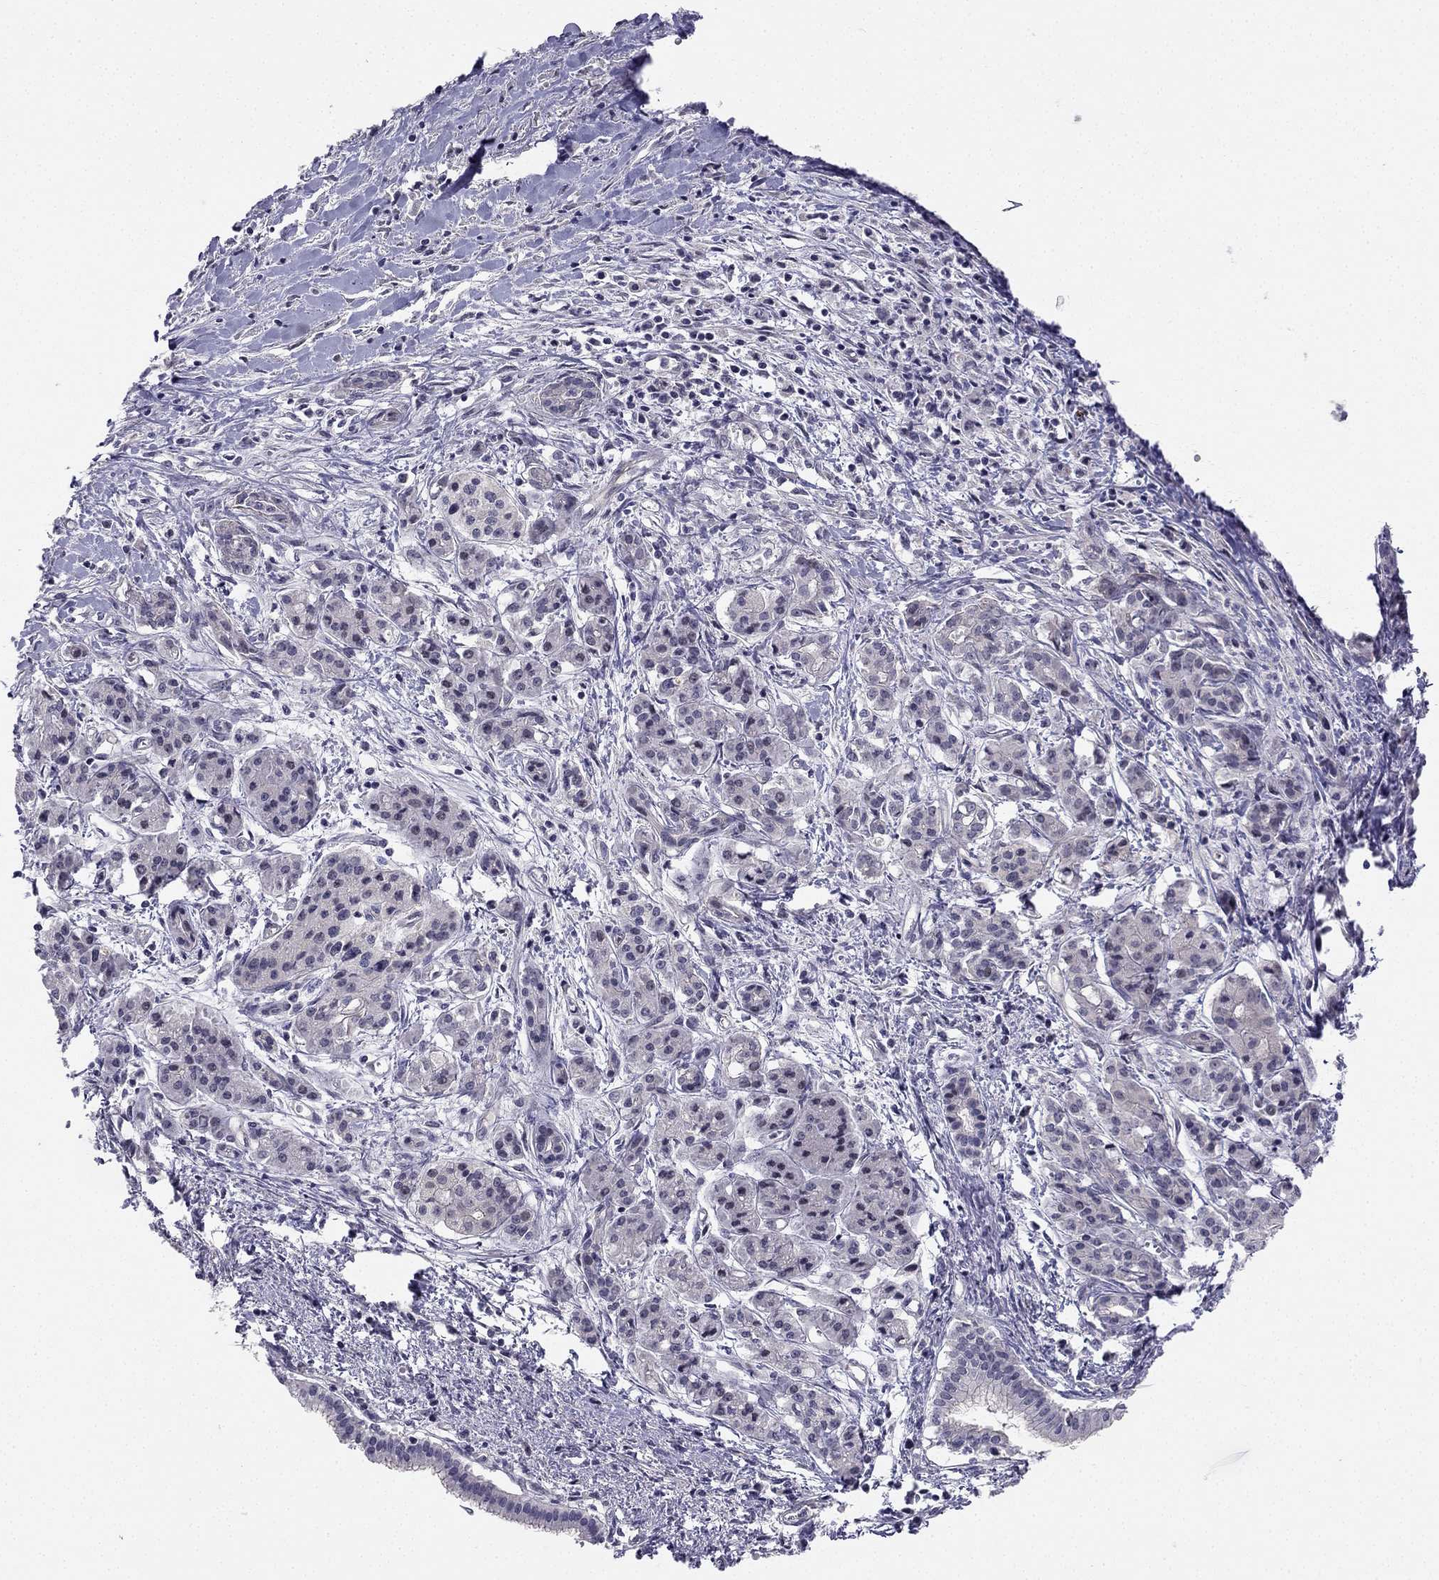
{"staining": {"intensity": "strong", "quantity": "<25%", "location": "cytoplasmic/membranous"}, "tissue": "pancreatic cancer", "cell_type": "Tumor cells", "image_type": "cancer", "snomed": [{"axis": "morphology", "description": "Adenocarcinoma, NOS"}, {"axis": "topography", "description": "Pancreas"}], "caption": "Protein expression analysis of pancreatic cancer (adenocarcinoma) reveals strong cytoplasmic/membranous staining in about <25% of tumor cells.", "gene": "CHST8", "patient": {"sex": "male", "age": 48}}